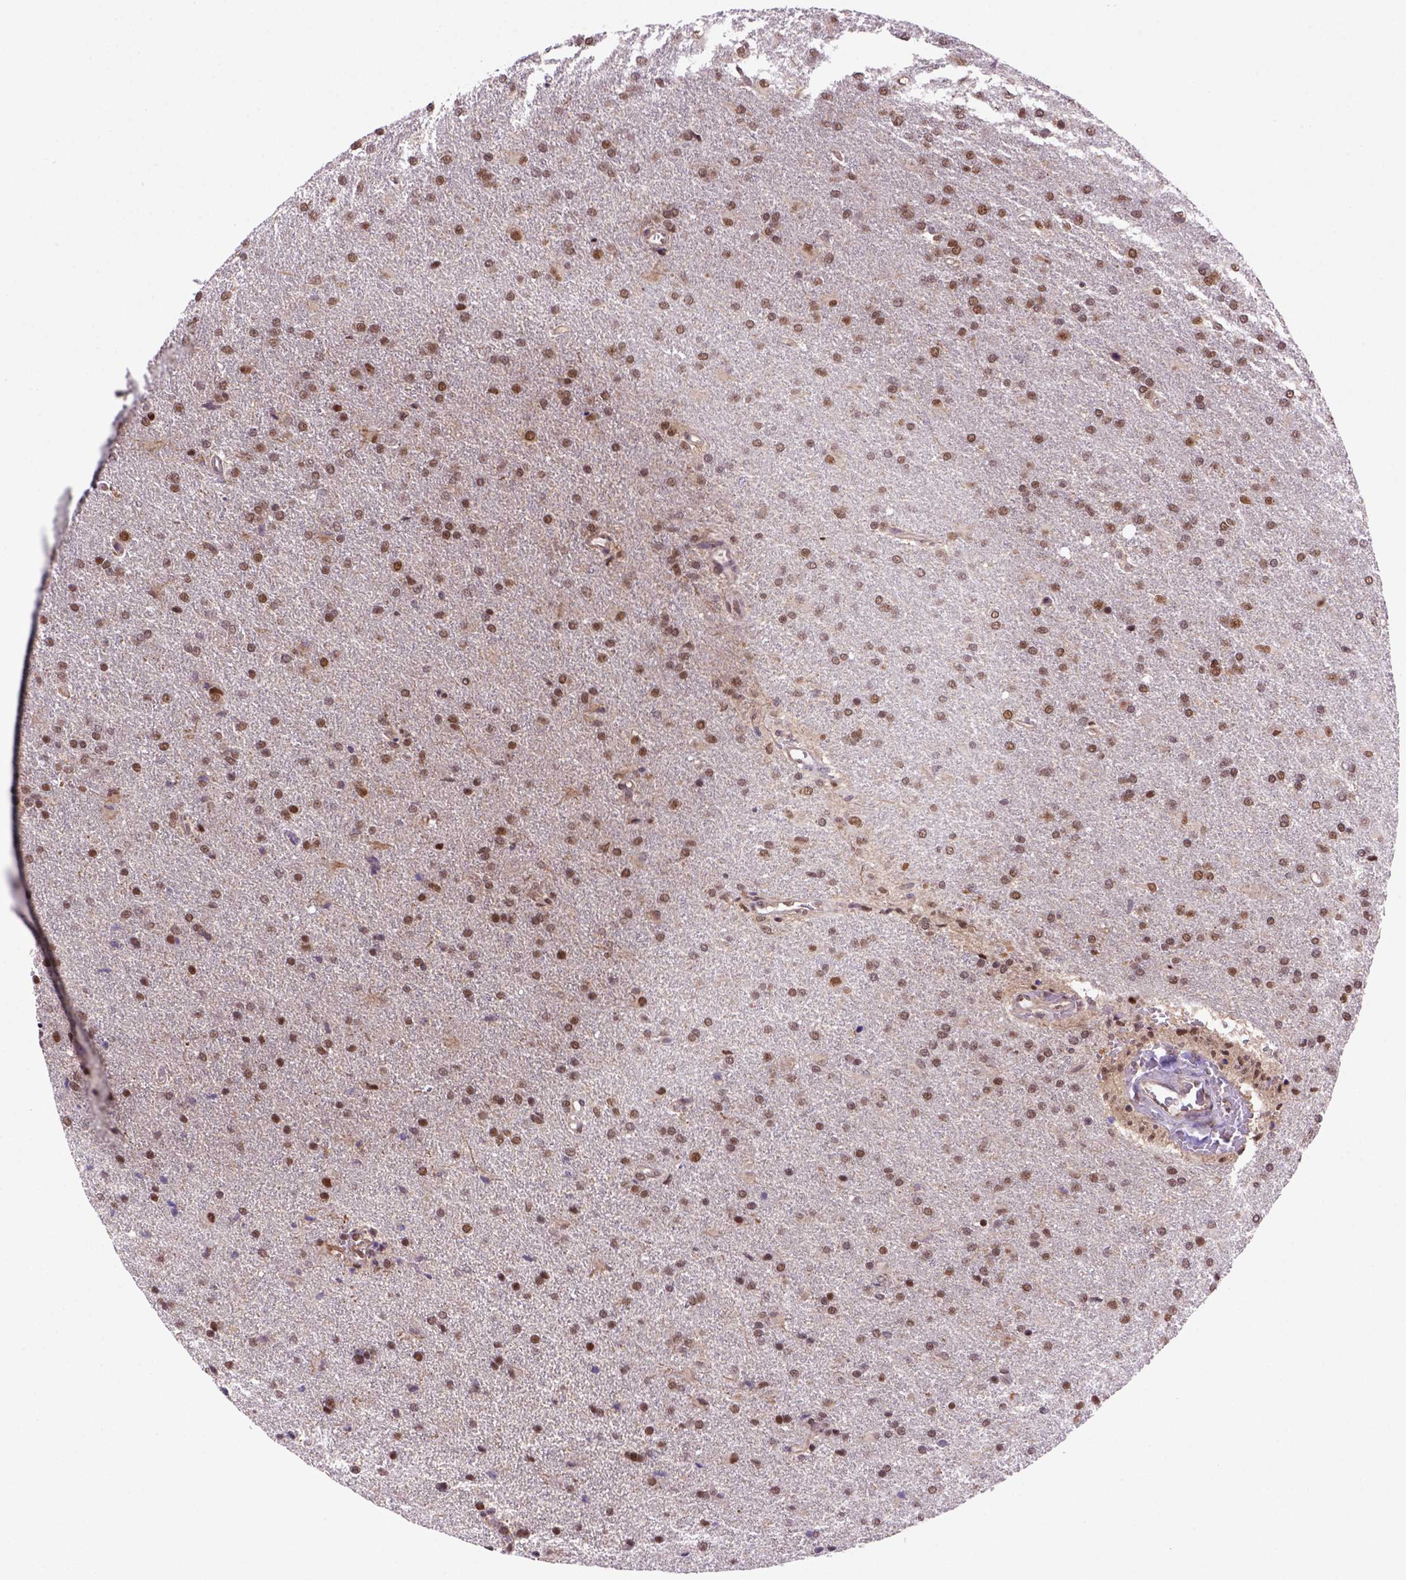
{"staining": {"intensity": "moderate", "quantity": ">75%", "location": "nuclear"}, "tissue": "glioma", "cell_type": "Tumor cells", "image_type": "cancer", "snomed": [{"axis": "morphology", "description": "Glioma, malignant, High grade"}, {"axis": "topography", "description": "Brain"}], "caption": "About >75% of tumor cells in glioma exhibit moderate nuclear protein positivity as visualized by brown immunohistochemical staining.", "gene": "PSMC2", "patient": {"sex": "male", "age": 68}}